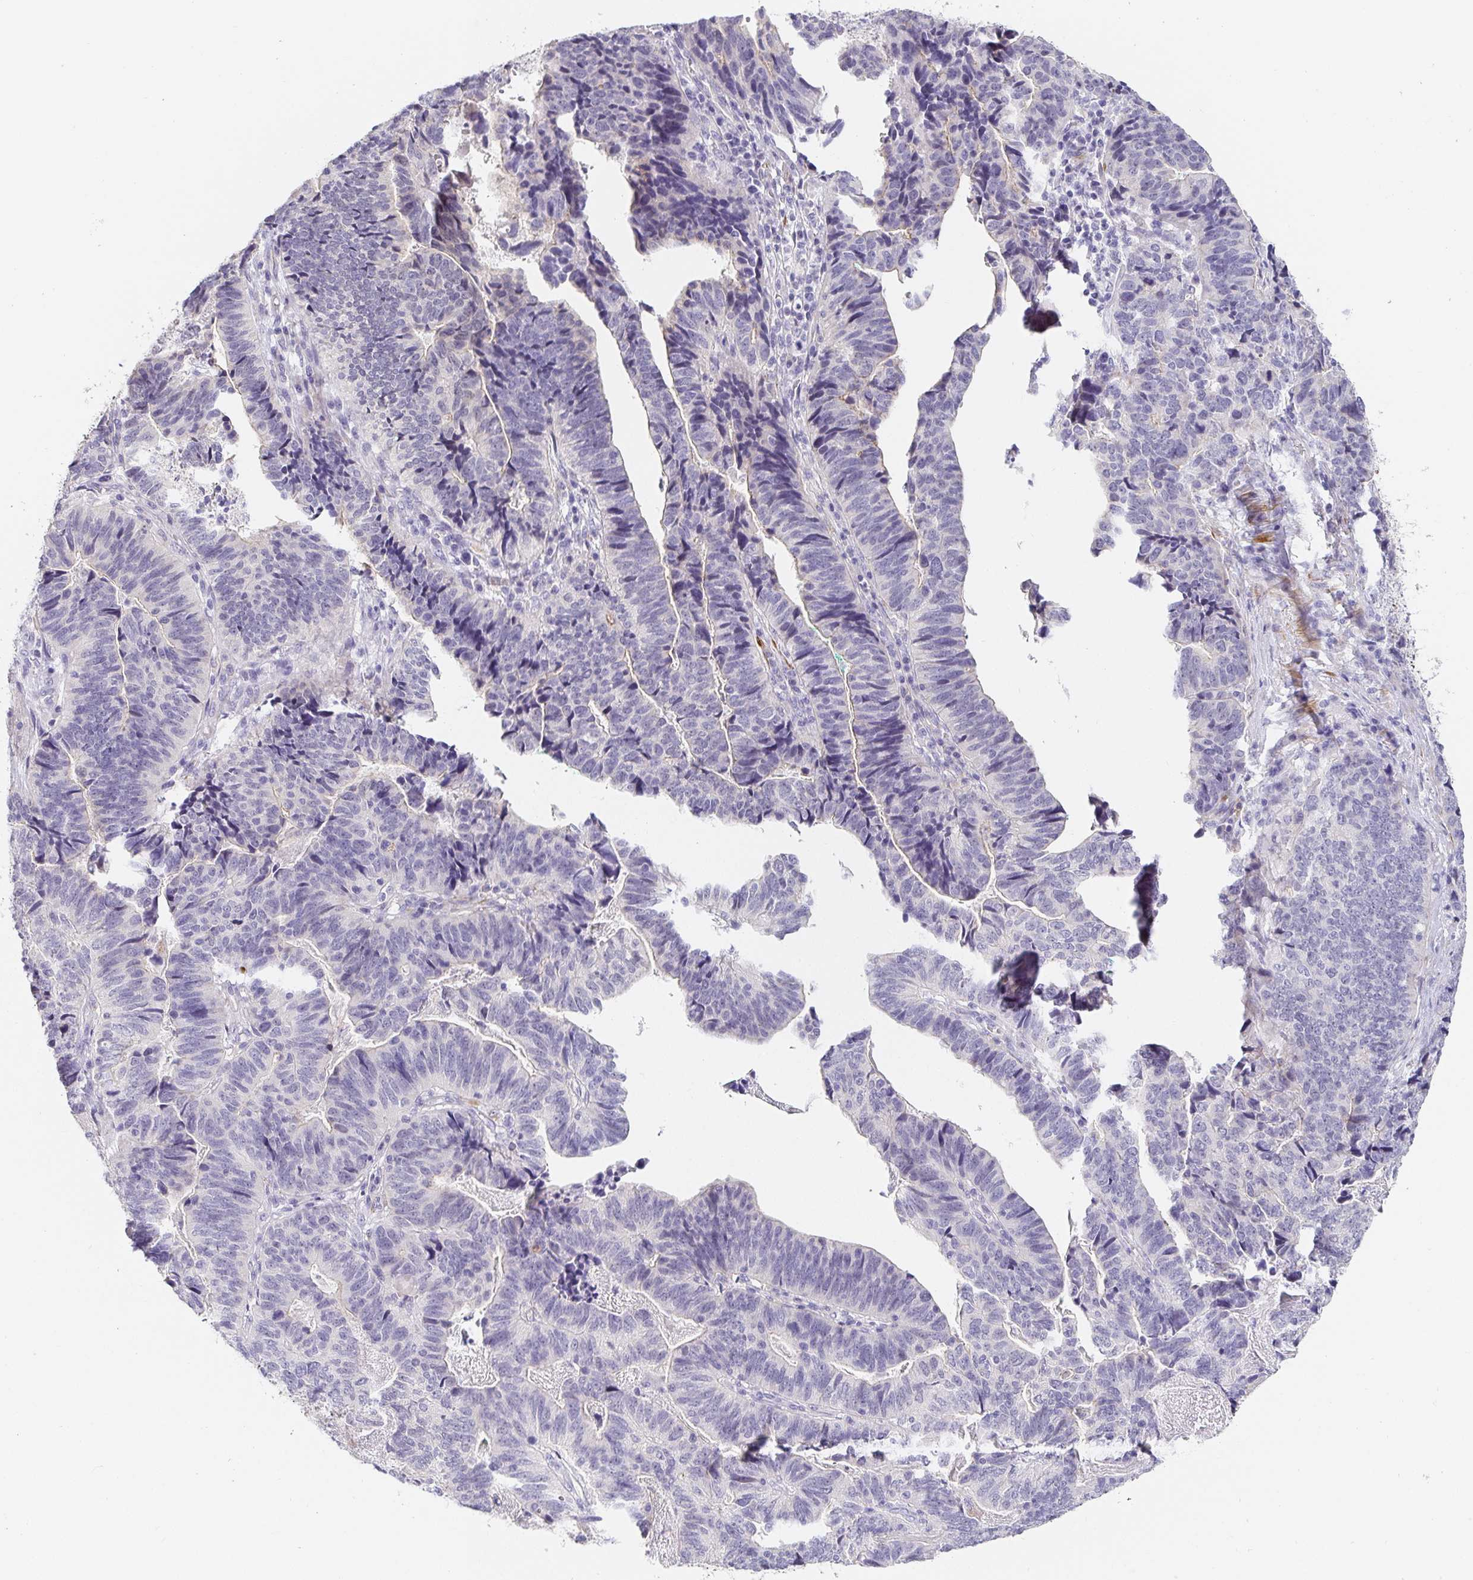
{"staining": {"intensity": "negative", "quantity": "none", "location": "none"}, "tissue": "stomach cancer", "cell_type": "Tumor cells", "image_type": "cancer", "snomed": [{"axis": "morphology", "description": "Adenocarcinoma, NOS"}, {"axis": "topography", "description": "Stomach, upper"}], "caption": "A photomicrograph of human stomach cancer is negative for staining in tumor cells.", "gene": "PDX1", "patient": {"sex": "female", "age": 67}}